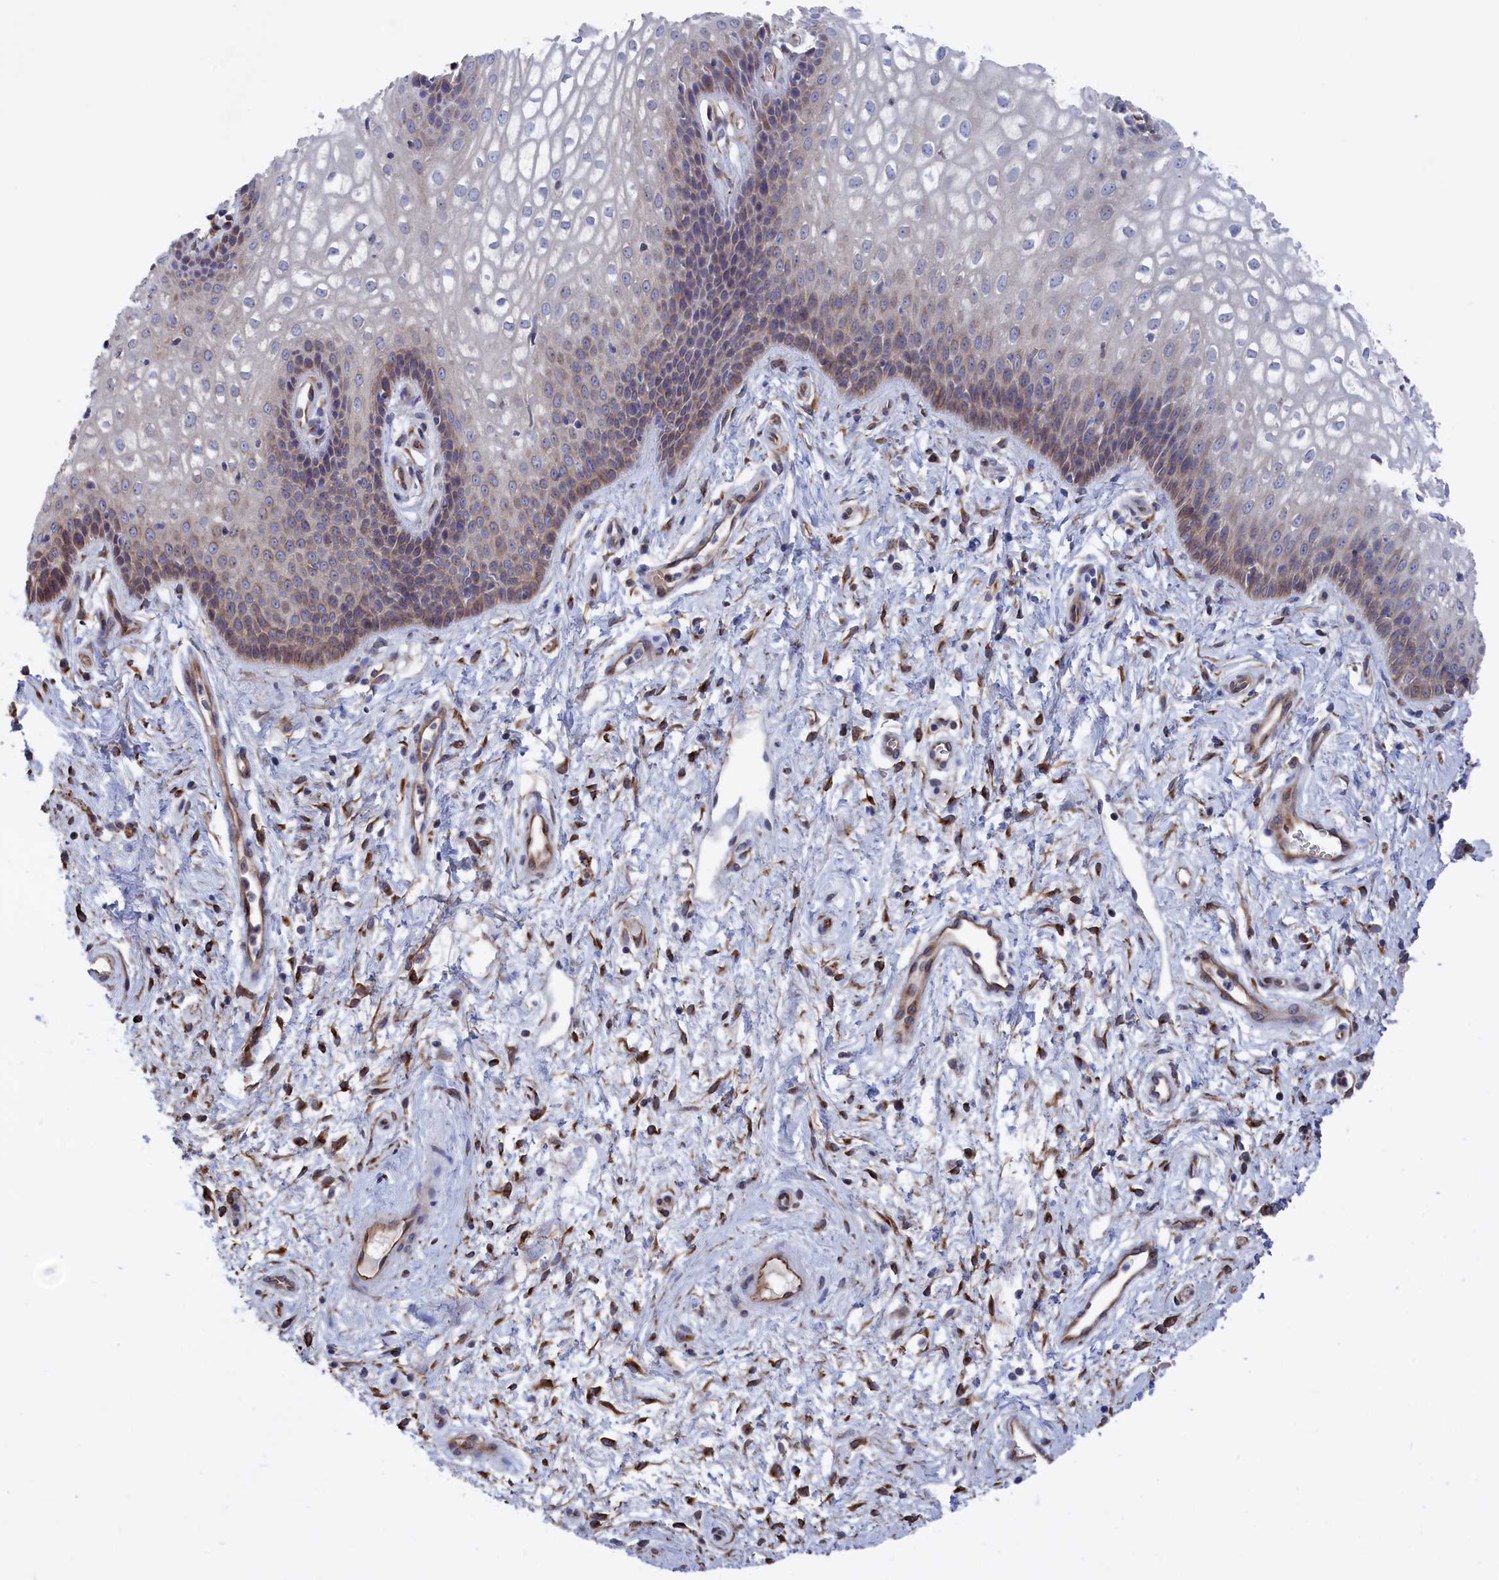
{"staining": {"intensity": "weak", "quantity": "25%-75%", "location": "cytoplasmic/membranous"}, "tissue": "vagina", "cell_type": "Squamous epithelial cells", "image_type": "normal", "snomed": [{"axis": "morphology", "description": "Normal tissue, NOS"}, {"axis": "topography", "description": "Vagina"}], "caption": "Approximately 25%-75% of squamous epithelial cells in normal human vagina show weak cytoplasmic/membranous protein staining as visualized by brown immunohistochemical staining.", "gene": "NUTF2", "patient": {"sex": "female", "age": 34}}